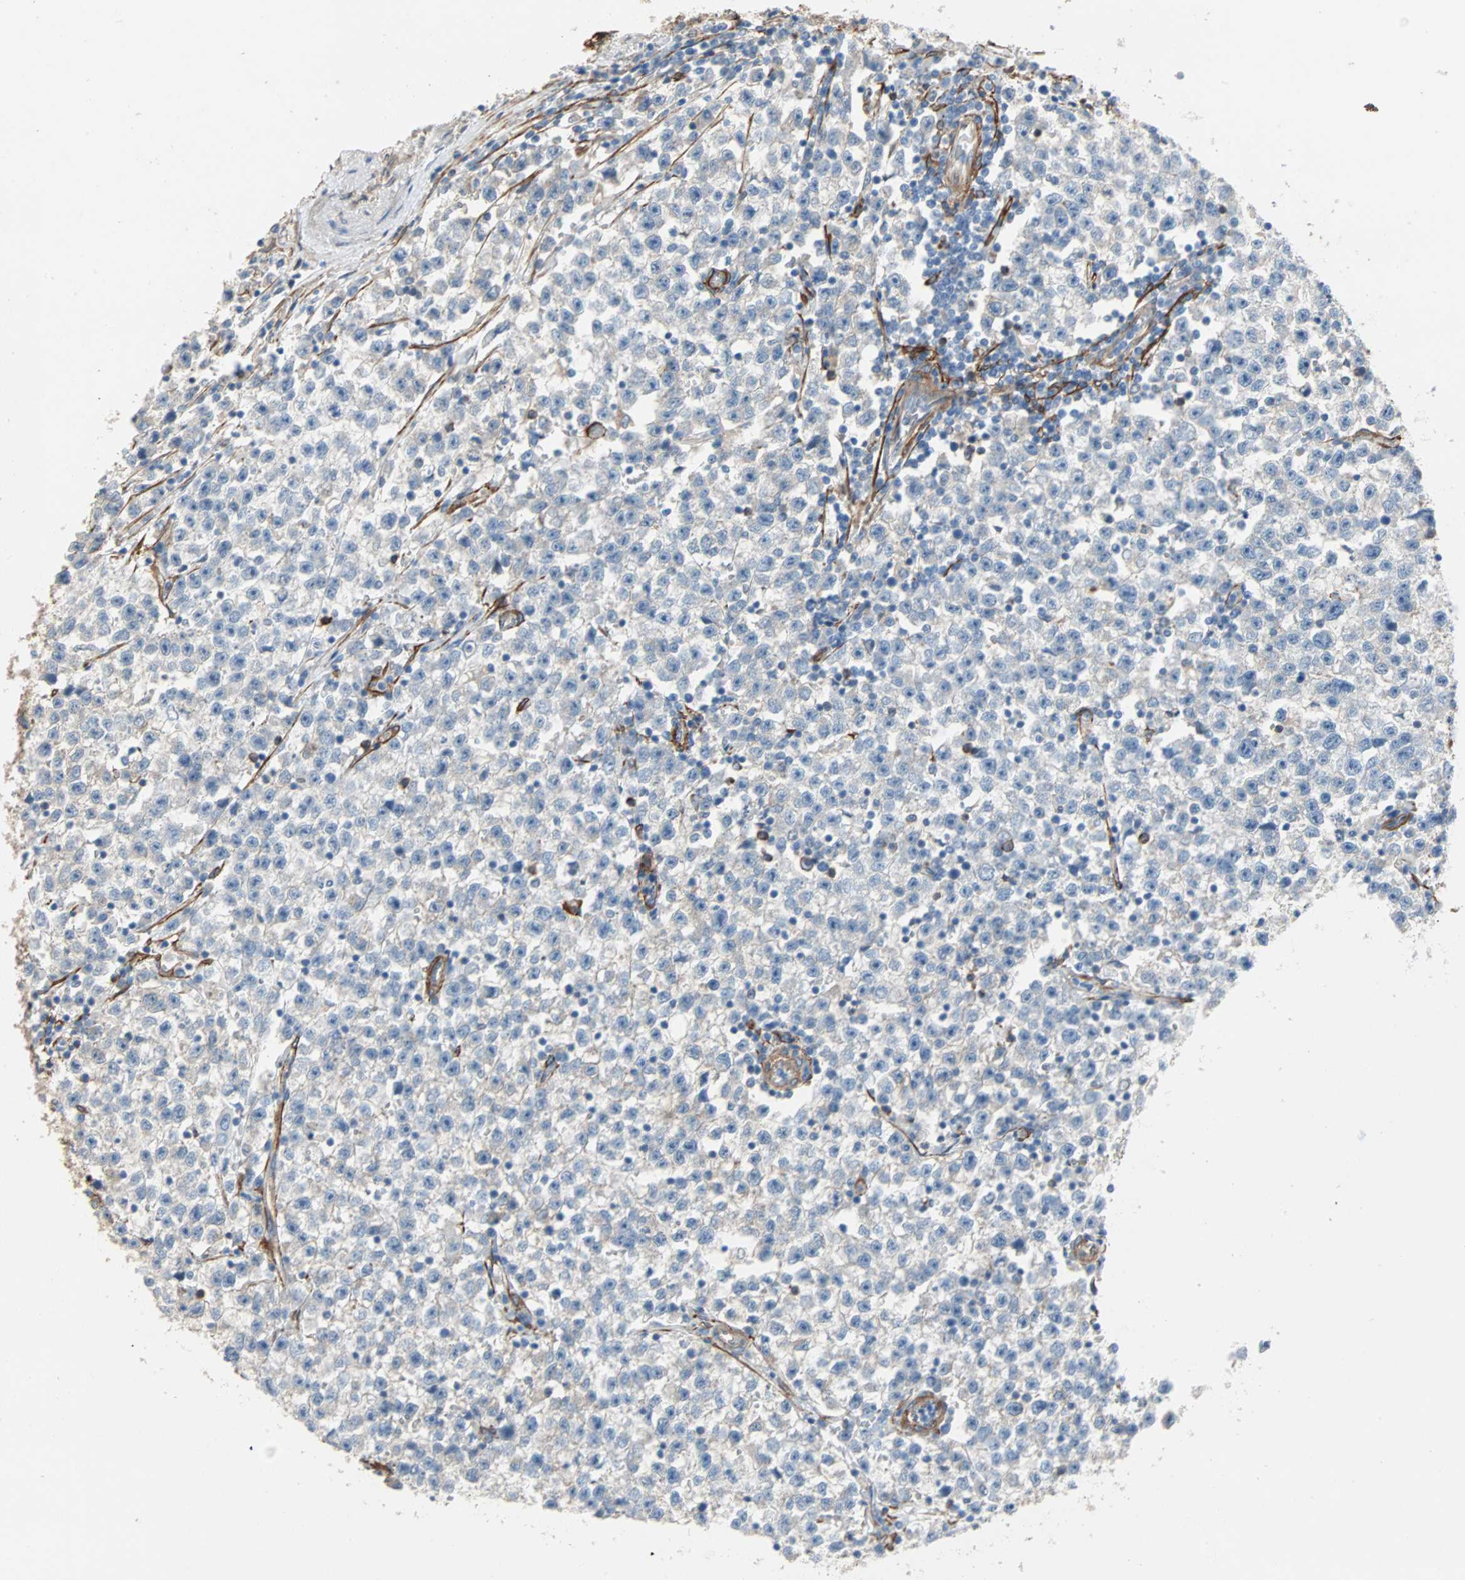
{"staining": {"intensity": "negative", "quantity": "none", "location": "none"}, "tissue": "testis cancer", "cell_type": "Tumor cells", "image_type": "cancer", "snomed": [{"axis": "morphology", "description": "Seminoma, NOS"}, {"axis": "topography", "description": "Testis"}], "caption": "Image shows no protein positivity in tumor cells of testis cancer (seminoma) tissue.", "gene": "EPB41L2", "patient": {"sex": "male", "age": 22}}